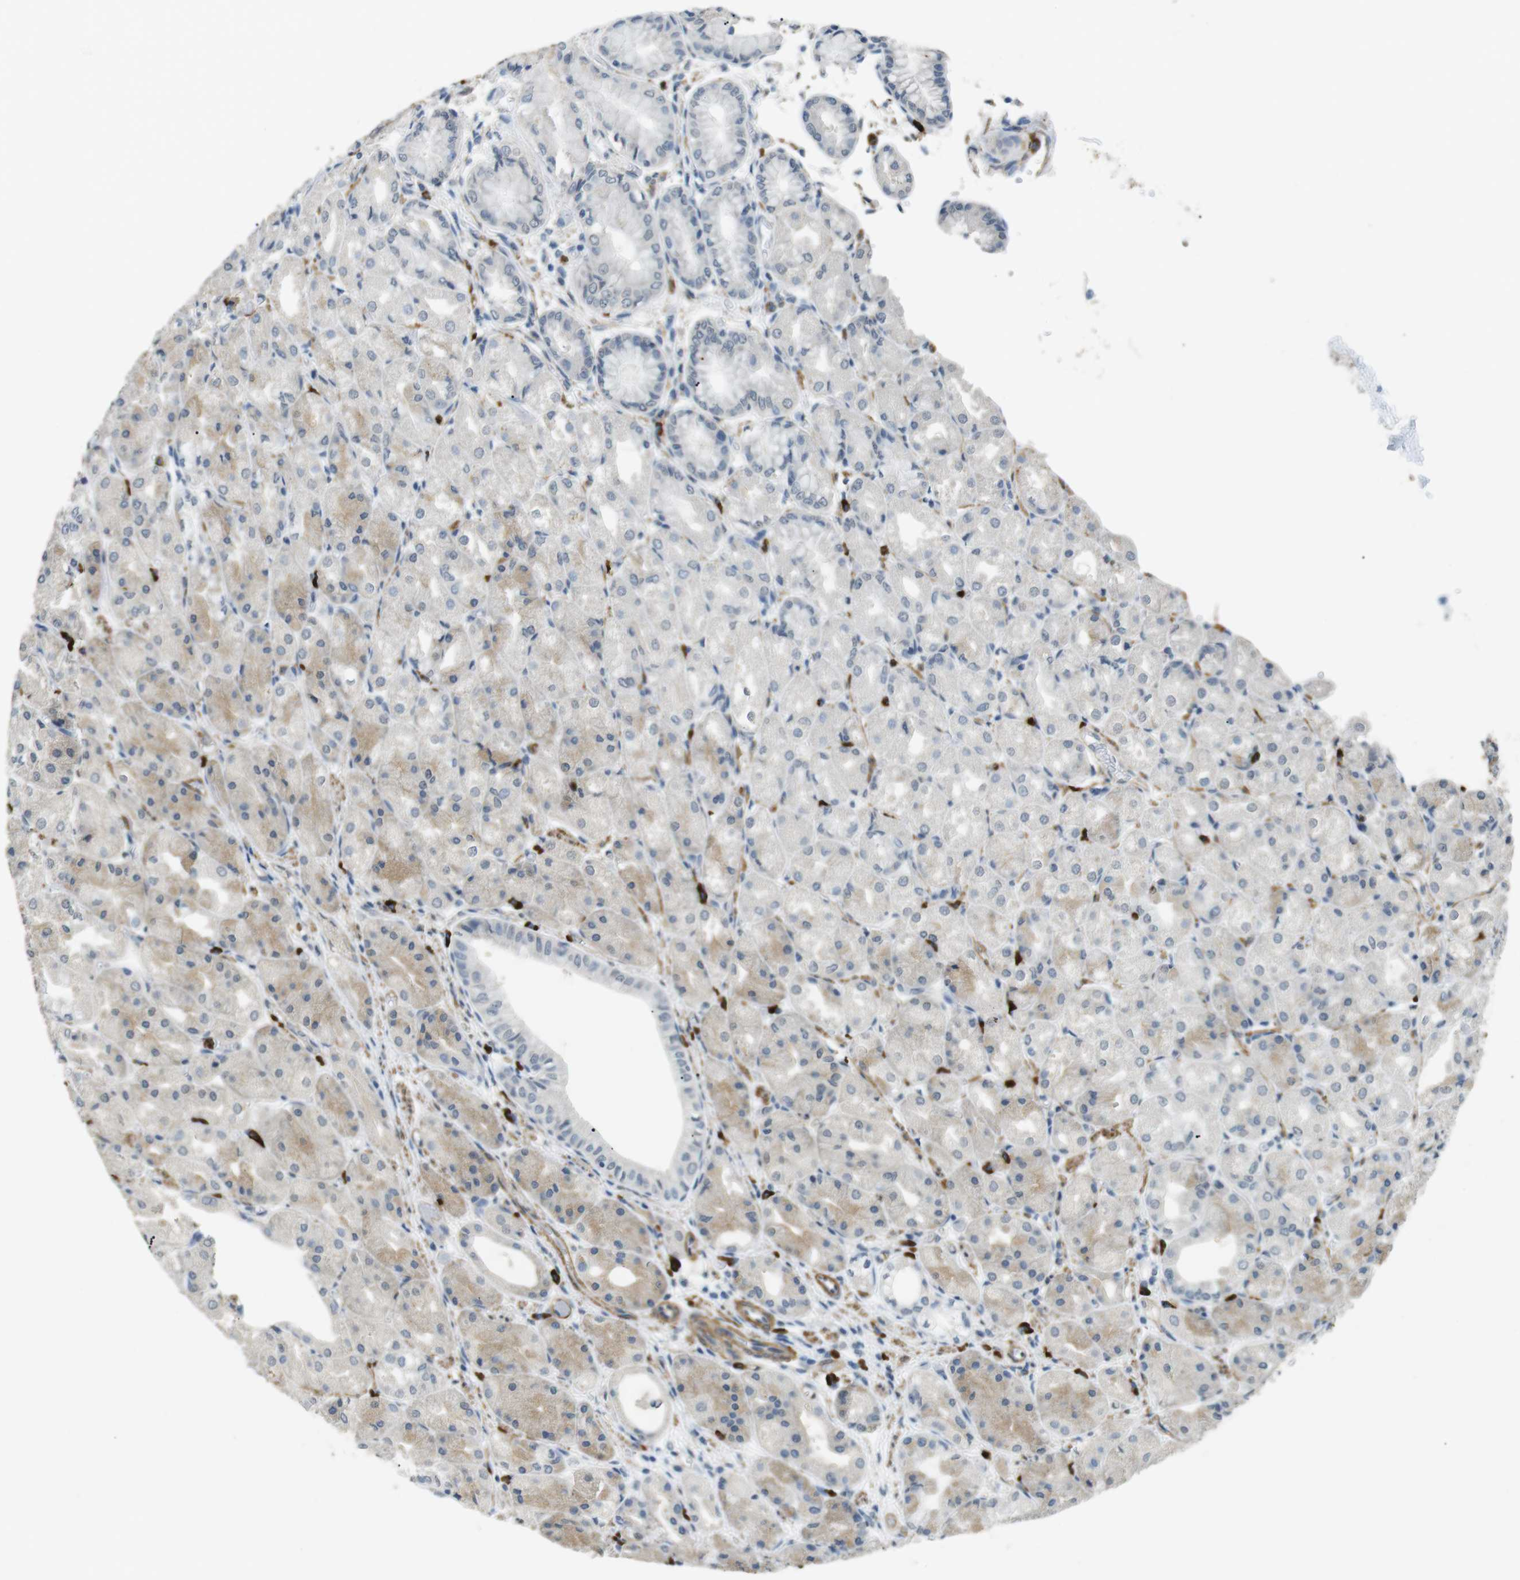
{"staining": {"intensity": "weak", "quantity": "<25%", "location": "cytoplasmic/membranous"}, "tissue": "stomach", "cell_type": "Glandular cells", "image_type": "normal", "snomed": [{"axis": "morphology", "description": "Normal tissue, NOS"}, {"axis": "topography", "description": "Stomach, upper"}], "caption": "Immunohistochemistry histopathology image of unremarkable stomach stained for a protein (brown), which displays no expression in glandular cells.", "gene": "GZMM", "patient": {"sex": "male", "age": 72}}